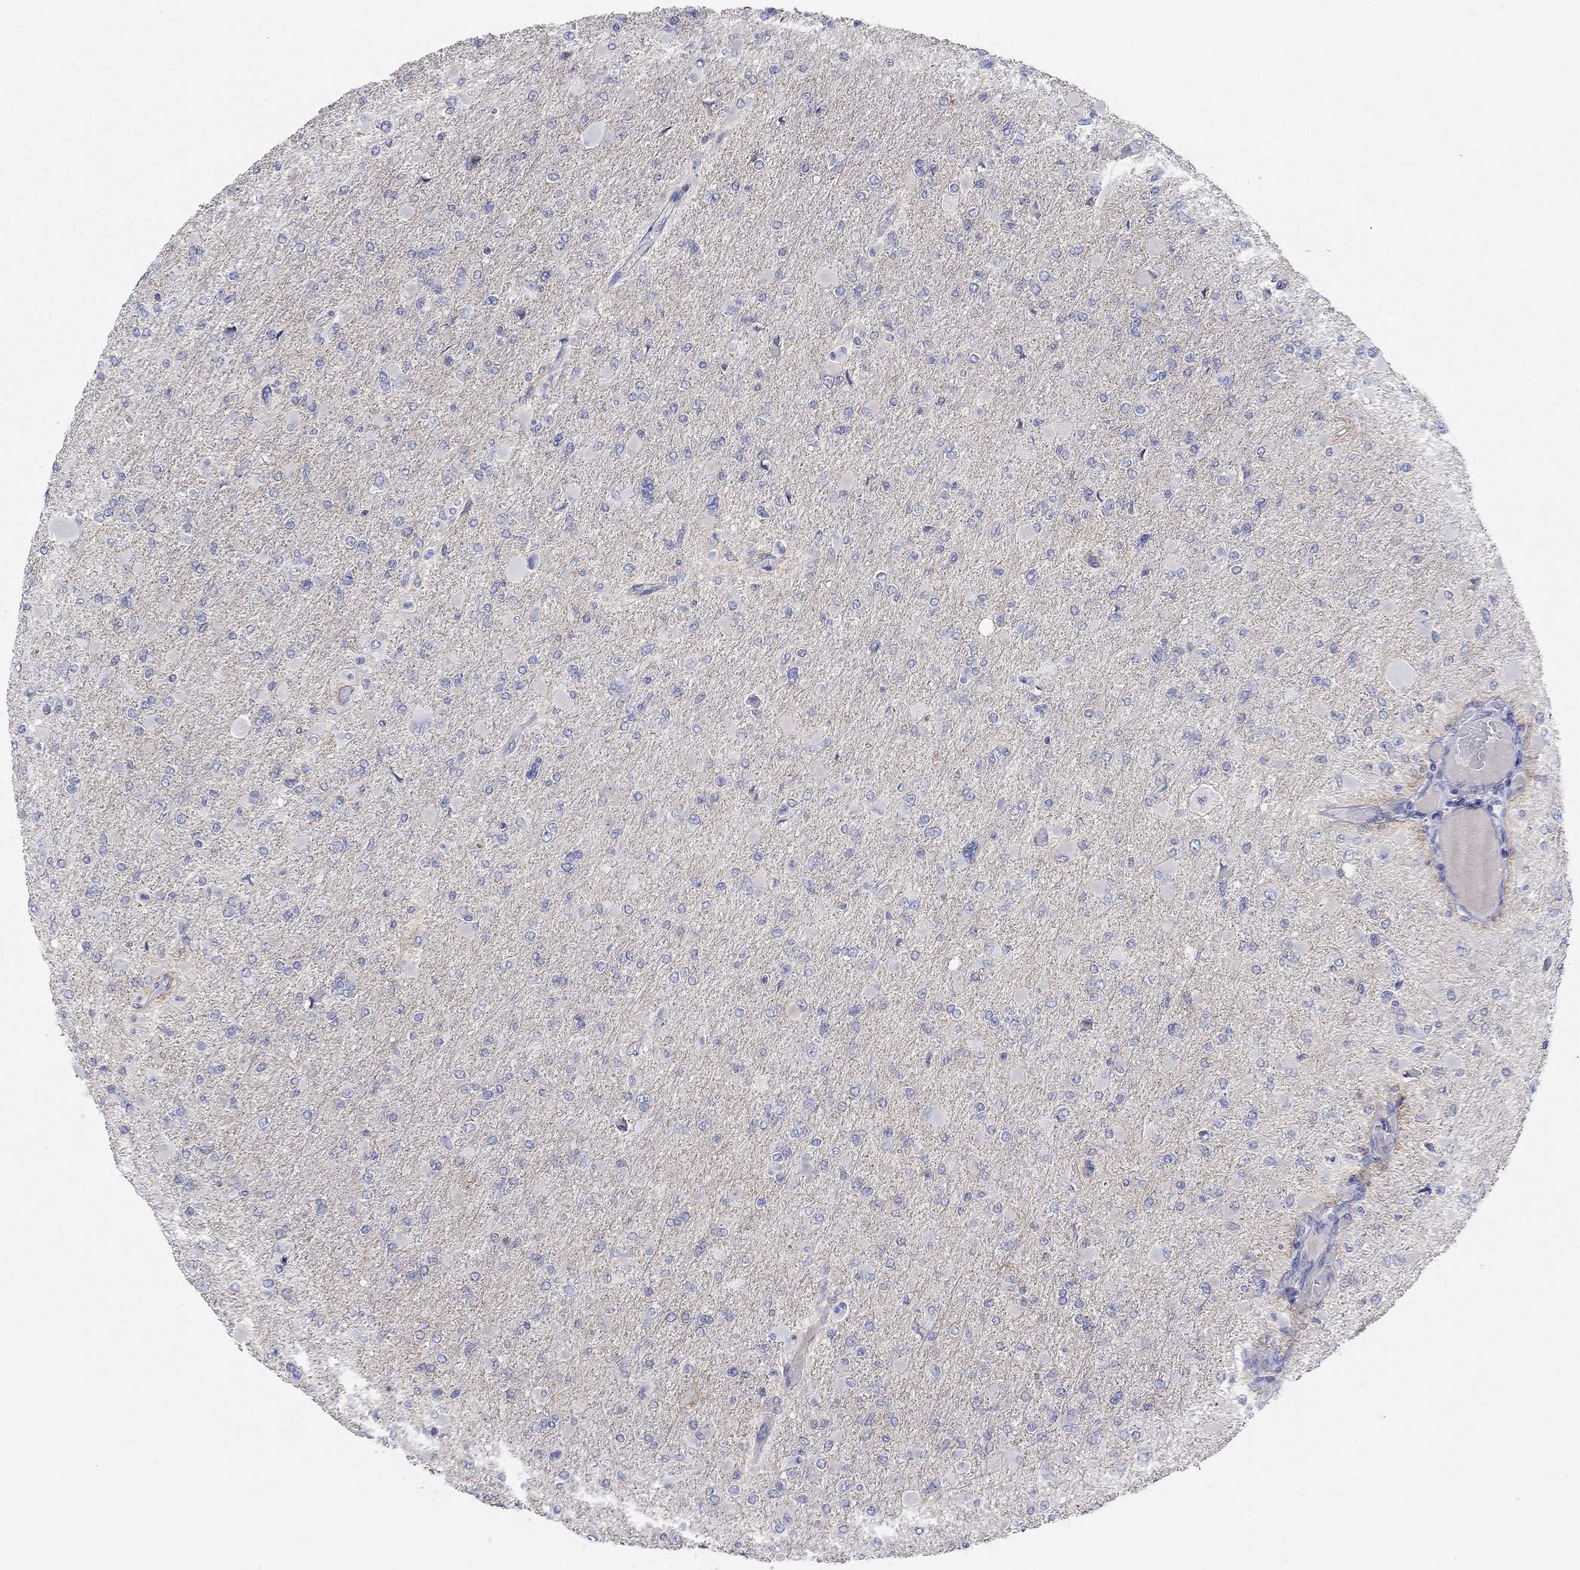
{"staining": {"intensity": "negative", "quantity": "none", "location": "none"}, "tissue": "glioma", "cell_type": "Tumor cells", "image_type": "cancer", "snomed": [{"axis": "morphology", "description": "Glioma, malignant, High grade"}, {"axis": "topography", "description": "Cerebral cortex"}], "caption": "The micrograph exhibits no significant staining in tumor cells of malignant glioma (high-grade). (Immunohistochemistry, brightfield microscopy, high magnification).", "gene": "PCDHGA10", "patient": {"sex": "female", "age": 36}}